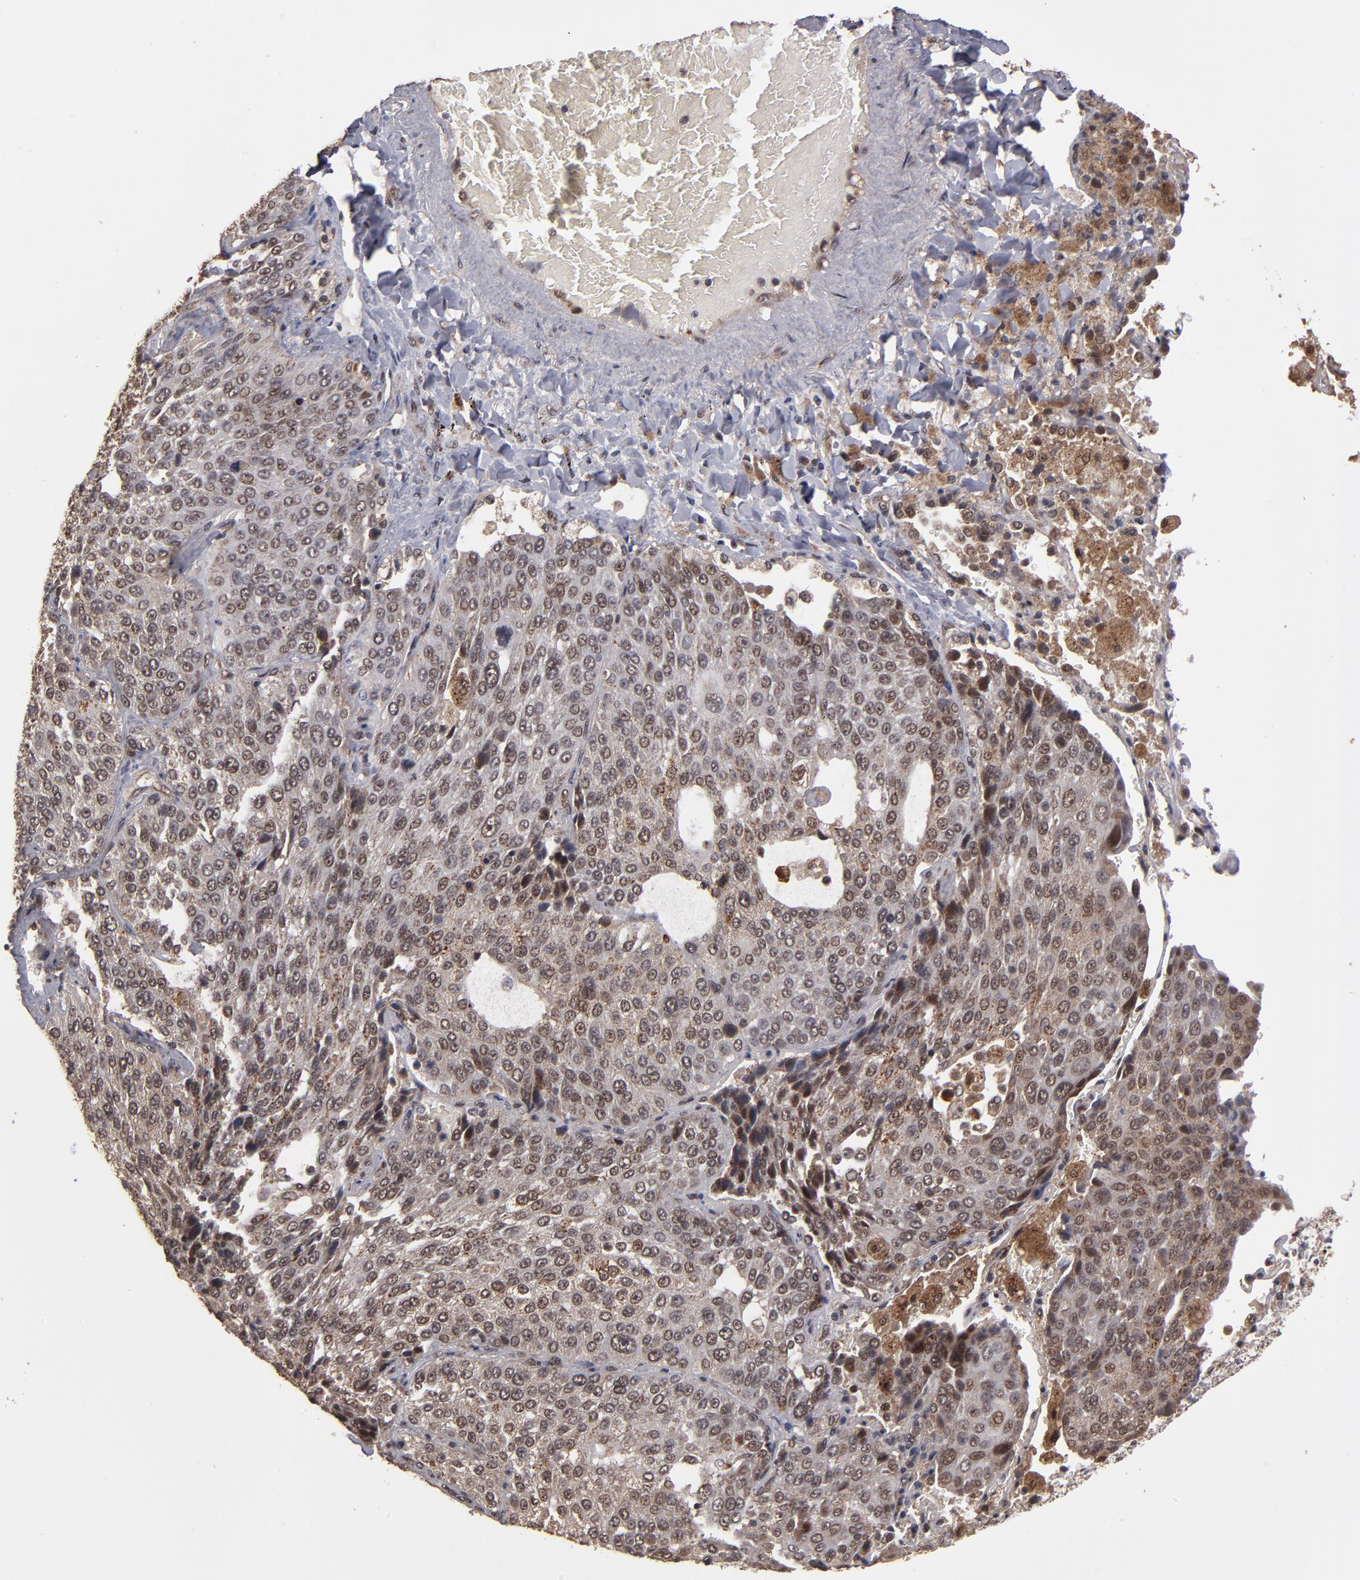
{"staining": {"intensity": "weak", "quantity": "25%-75%", "location": "nuclear"}, "tissue": "lung cancer", "cell_type": "Tumor cells", "image_type": "cancer", "snomed": [{"axis": "morphology", "description": "Squamous cell carcinoma, NOS"}, {"axis": "topography", "description": "Lung"}], "caption": "This photomicrograph demonstrates lung cancer (squamous cell carcinoma) stained with immunohistochemistry (IHC) to label a protein in brown. The nuclear of tumor cells show weak positivity for the protein. Nuclei are counter-stained blue.", "gene": "CUL5", "patient": {"sex": "male", "age": 54}}